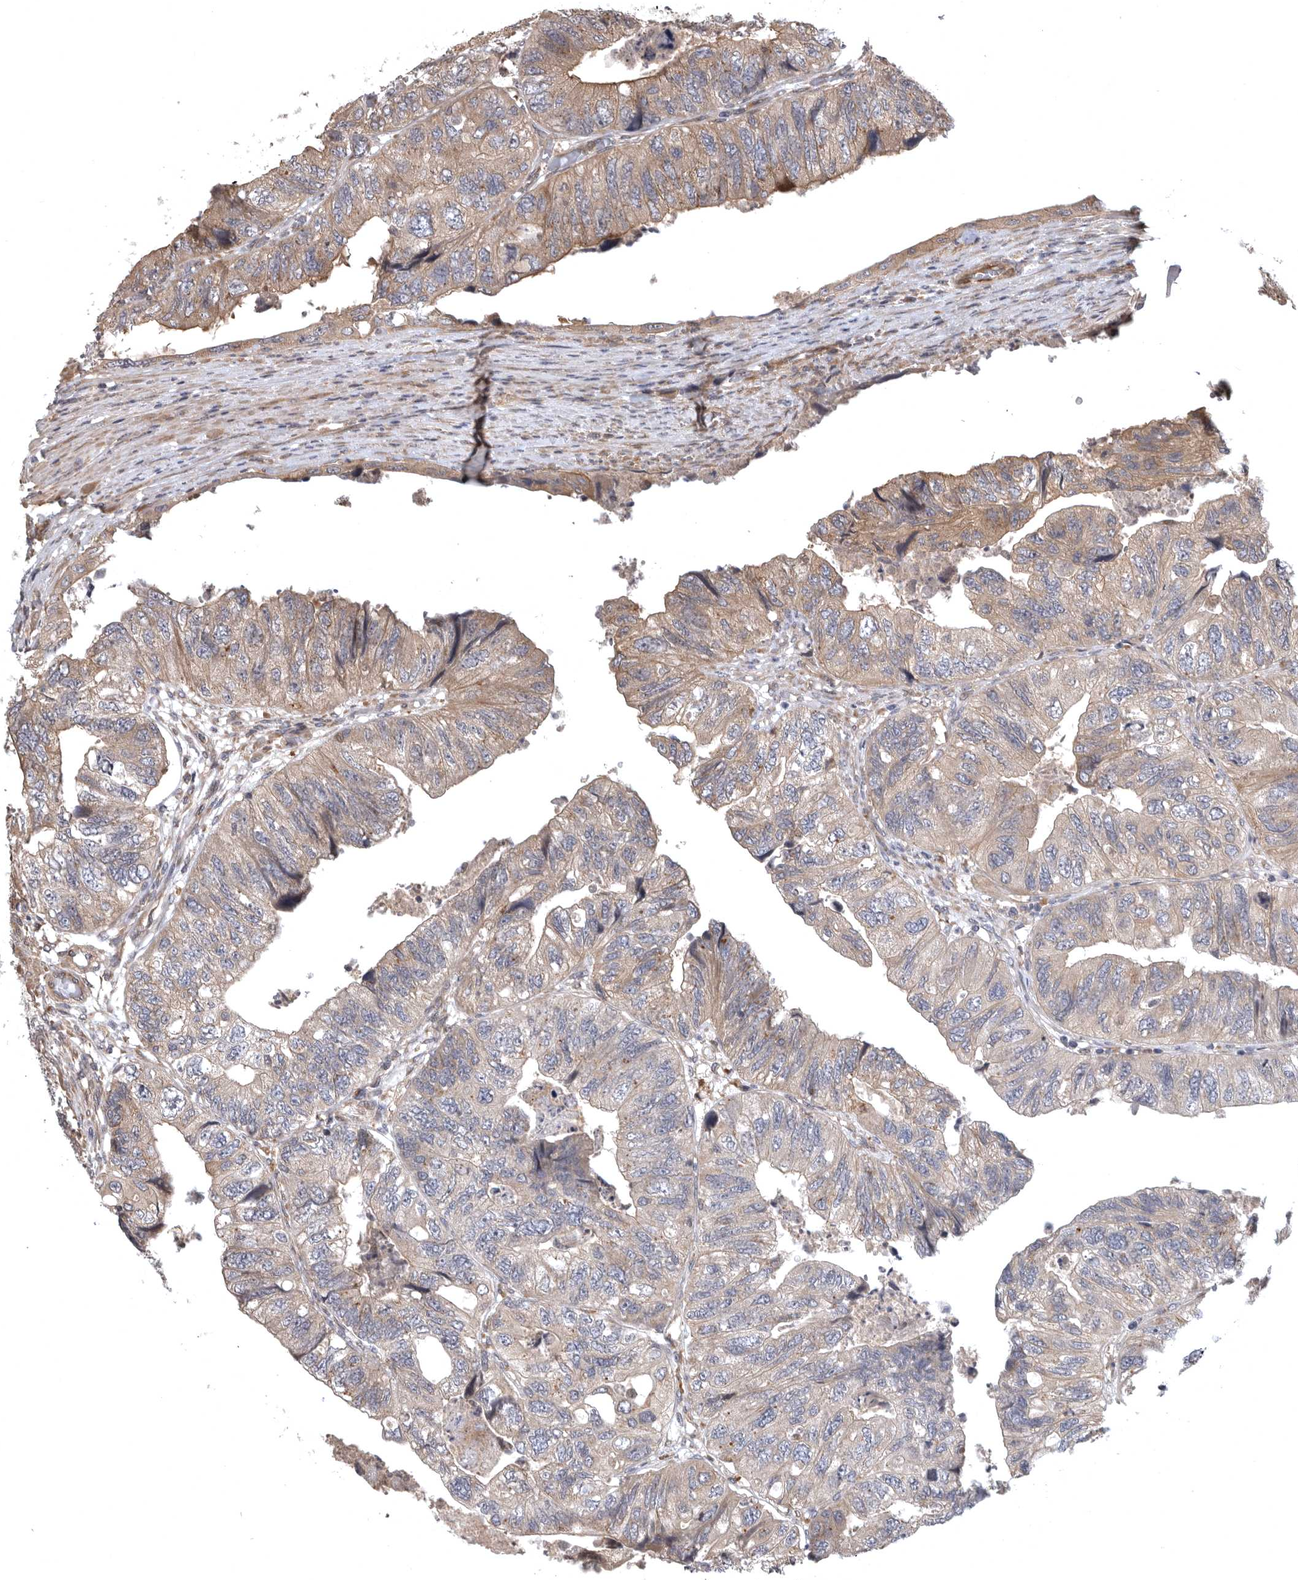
{"staining": {"intensity": "weak", "quantity": ">75%", "location": "cytoplasmic/membranous"}, "tissue": "colorectal cancer", "cell_type": "Tumor cells", "image_type": "cancer", "snomed": [{"axis": "morphology", "description": "Adenocarcinoma, NOS"}, {"axis": "topography", "description": "Rectum"}], "caption": "Immunohistochemical staining of adenocarcinoma (colorectal) shows weak cytoplasmic/membranous protein expression in approximately >75% of tumor cells. The protein of interest is shown in brown color, while the nuclei are stained blue.", "gene": "CUEDC1", "patient": {"sex": "male", "age": 63}}